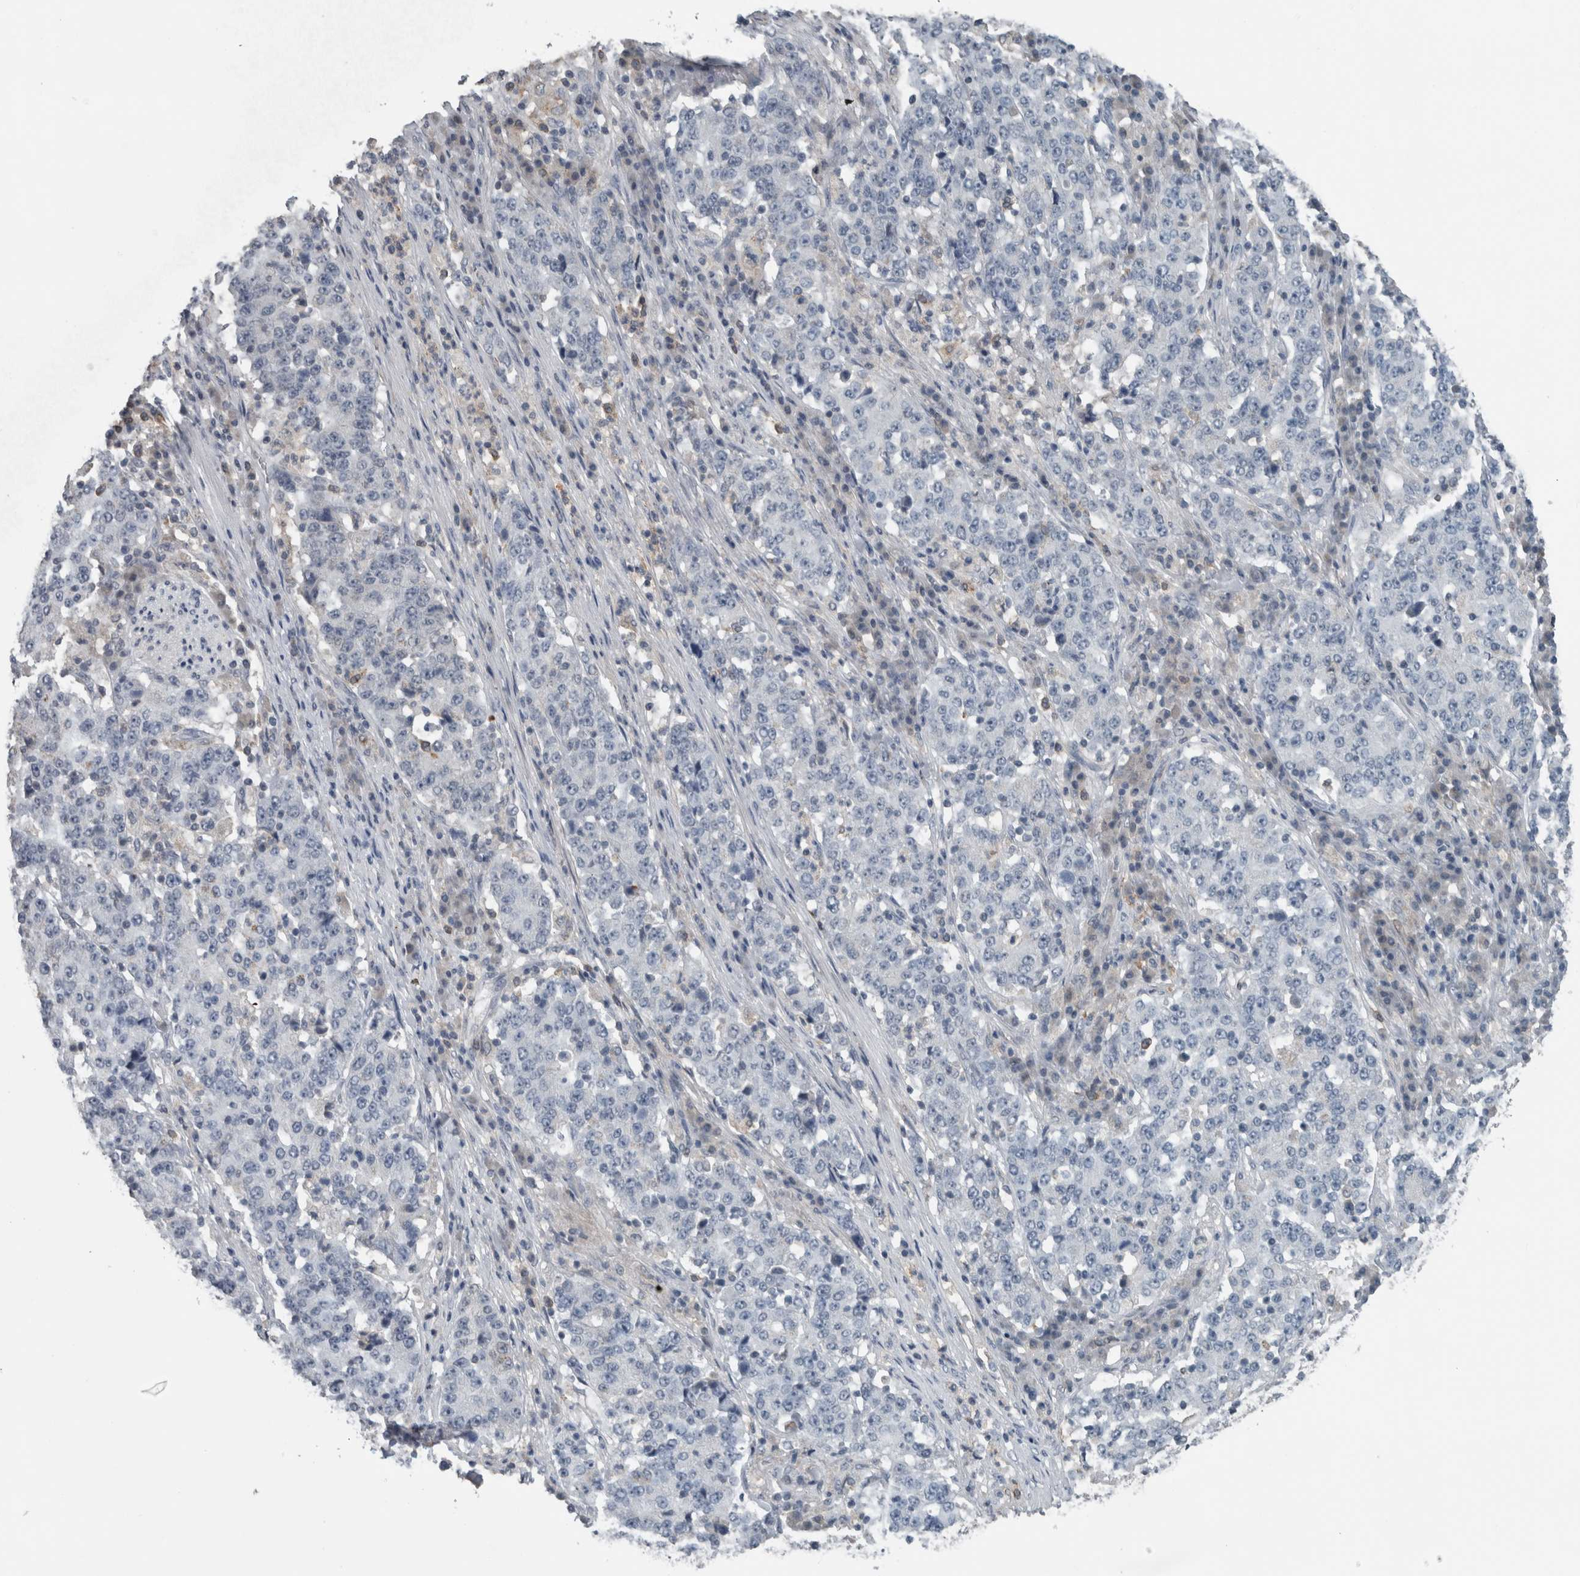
{"staining": {"intensity": "negative", "quantity": "none", "location": "none"}, "tissue": "stomach cancer", "cell_type": "Tumor cells", "image_type": "cancer", "snomed": [{"axis": "morphology", "description": "Adenocarcinoma, NOS"}, {"axis": "topography", "description": "Stomach"}], "caption": "The photomicrograph shows no significant expression in tumor cells of stomach cancer (adenocarcinoma).", "gene": "ACSF2", "patient": {"sex": "male", "age": 59}}